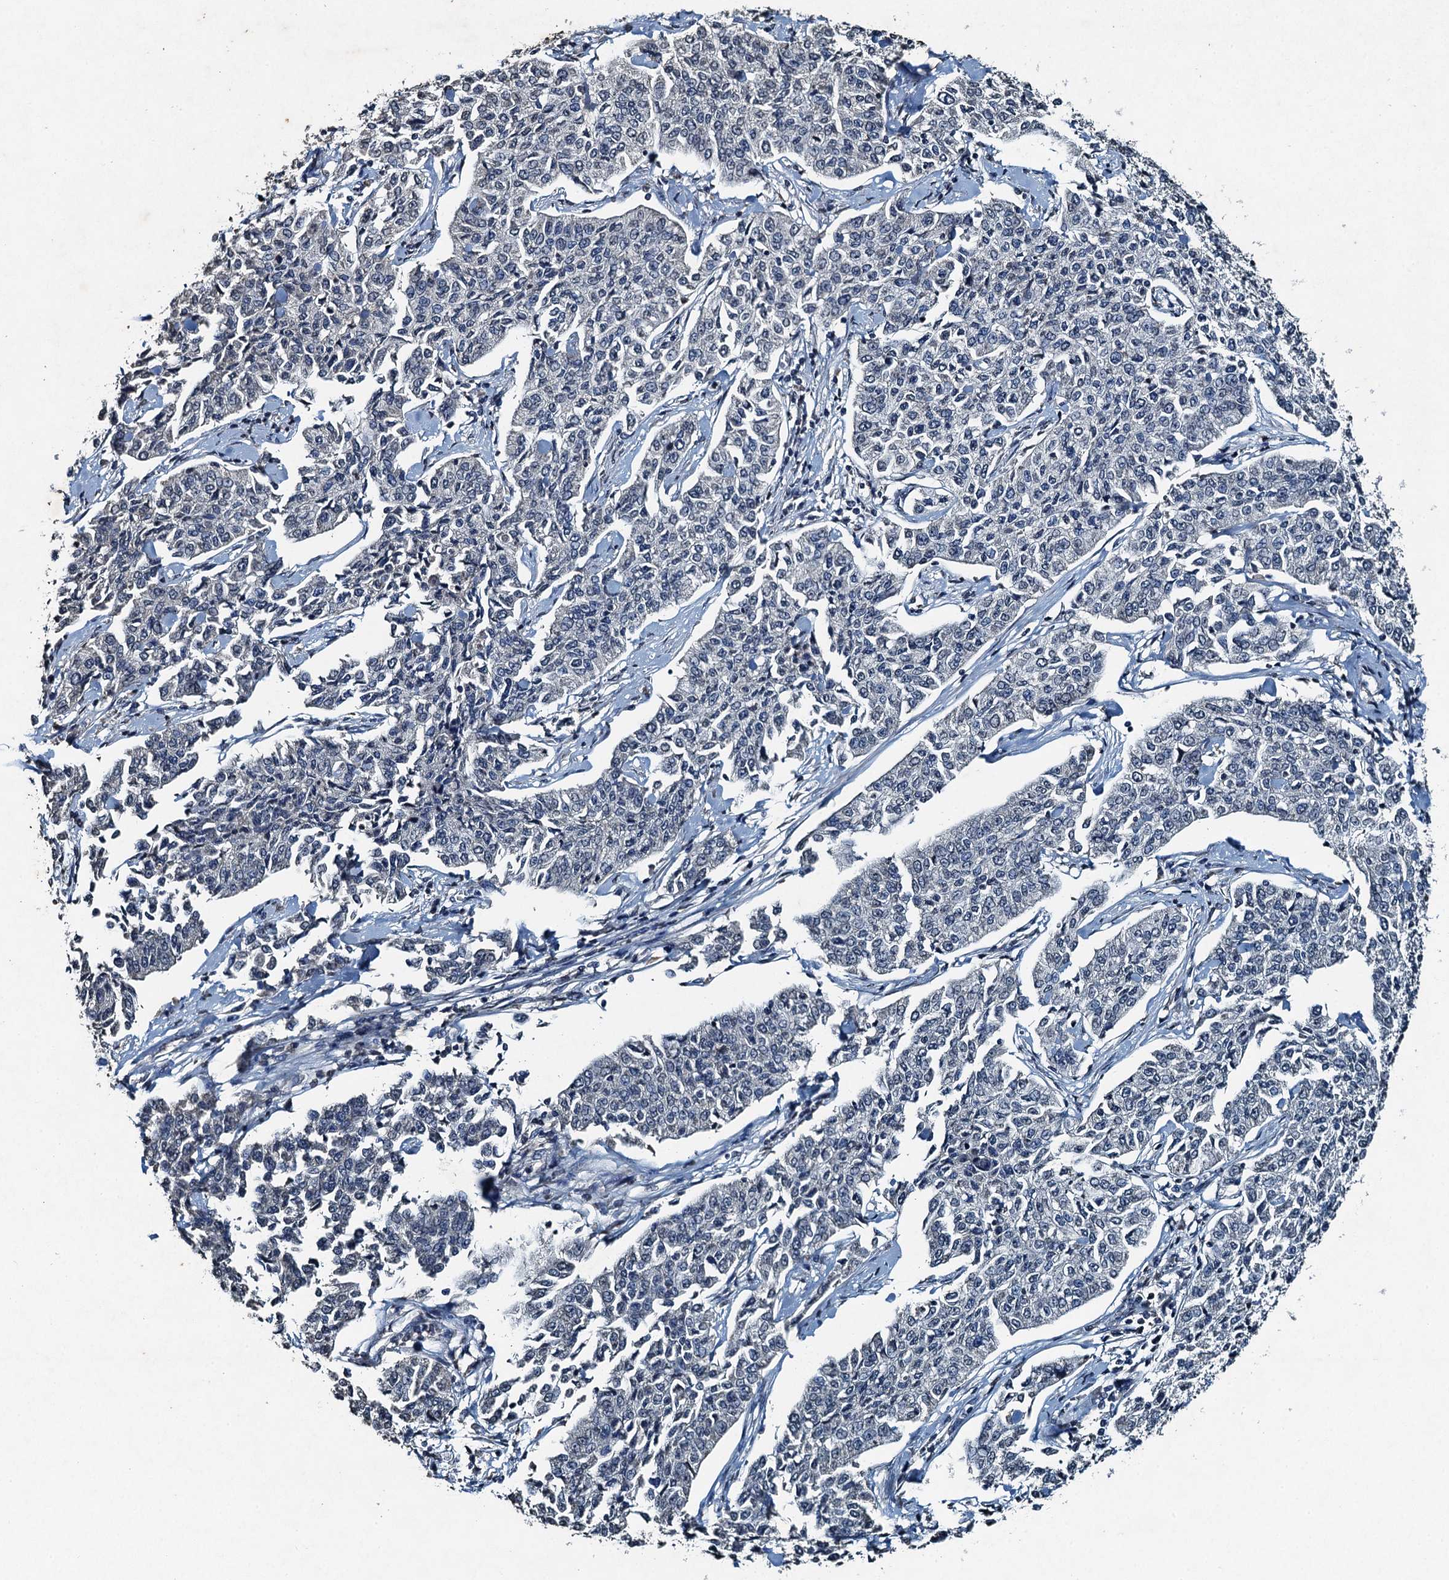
{"staining": {"intensity": "negative", "quantity": "none", "location": "none"}, "tissue": "cervical cancer", "cell_type": "Tumor cells", "image_type": "cancer", "snomed": [{"axis": "morphology", "description": "Squamous cell carcinoma, NOS"}, {"axis": "topography", "description": "Cervix"}], "caption": "Cervical cancer stained for a protein using IHC demonstrates no expression tumor cells.", "gene": "TCTN1", "patient": {"sex": "female", "age": 35}}